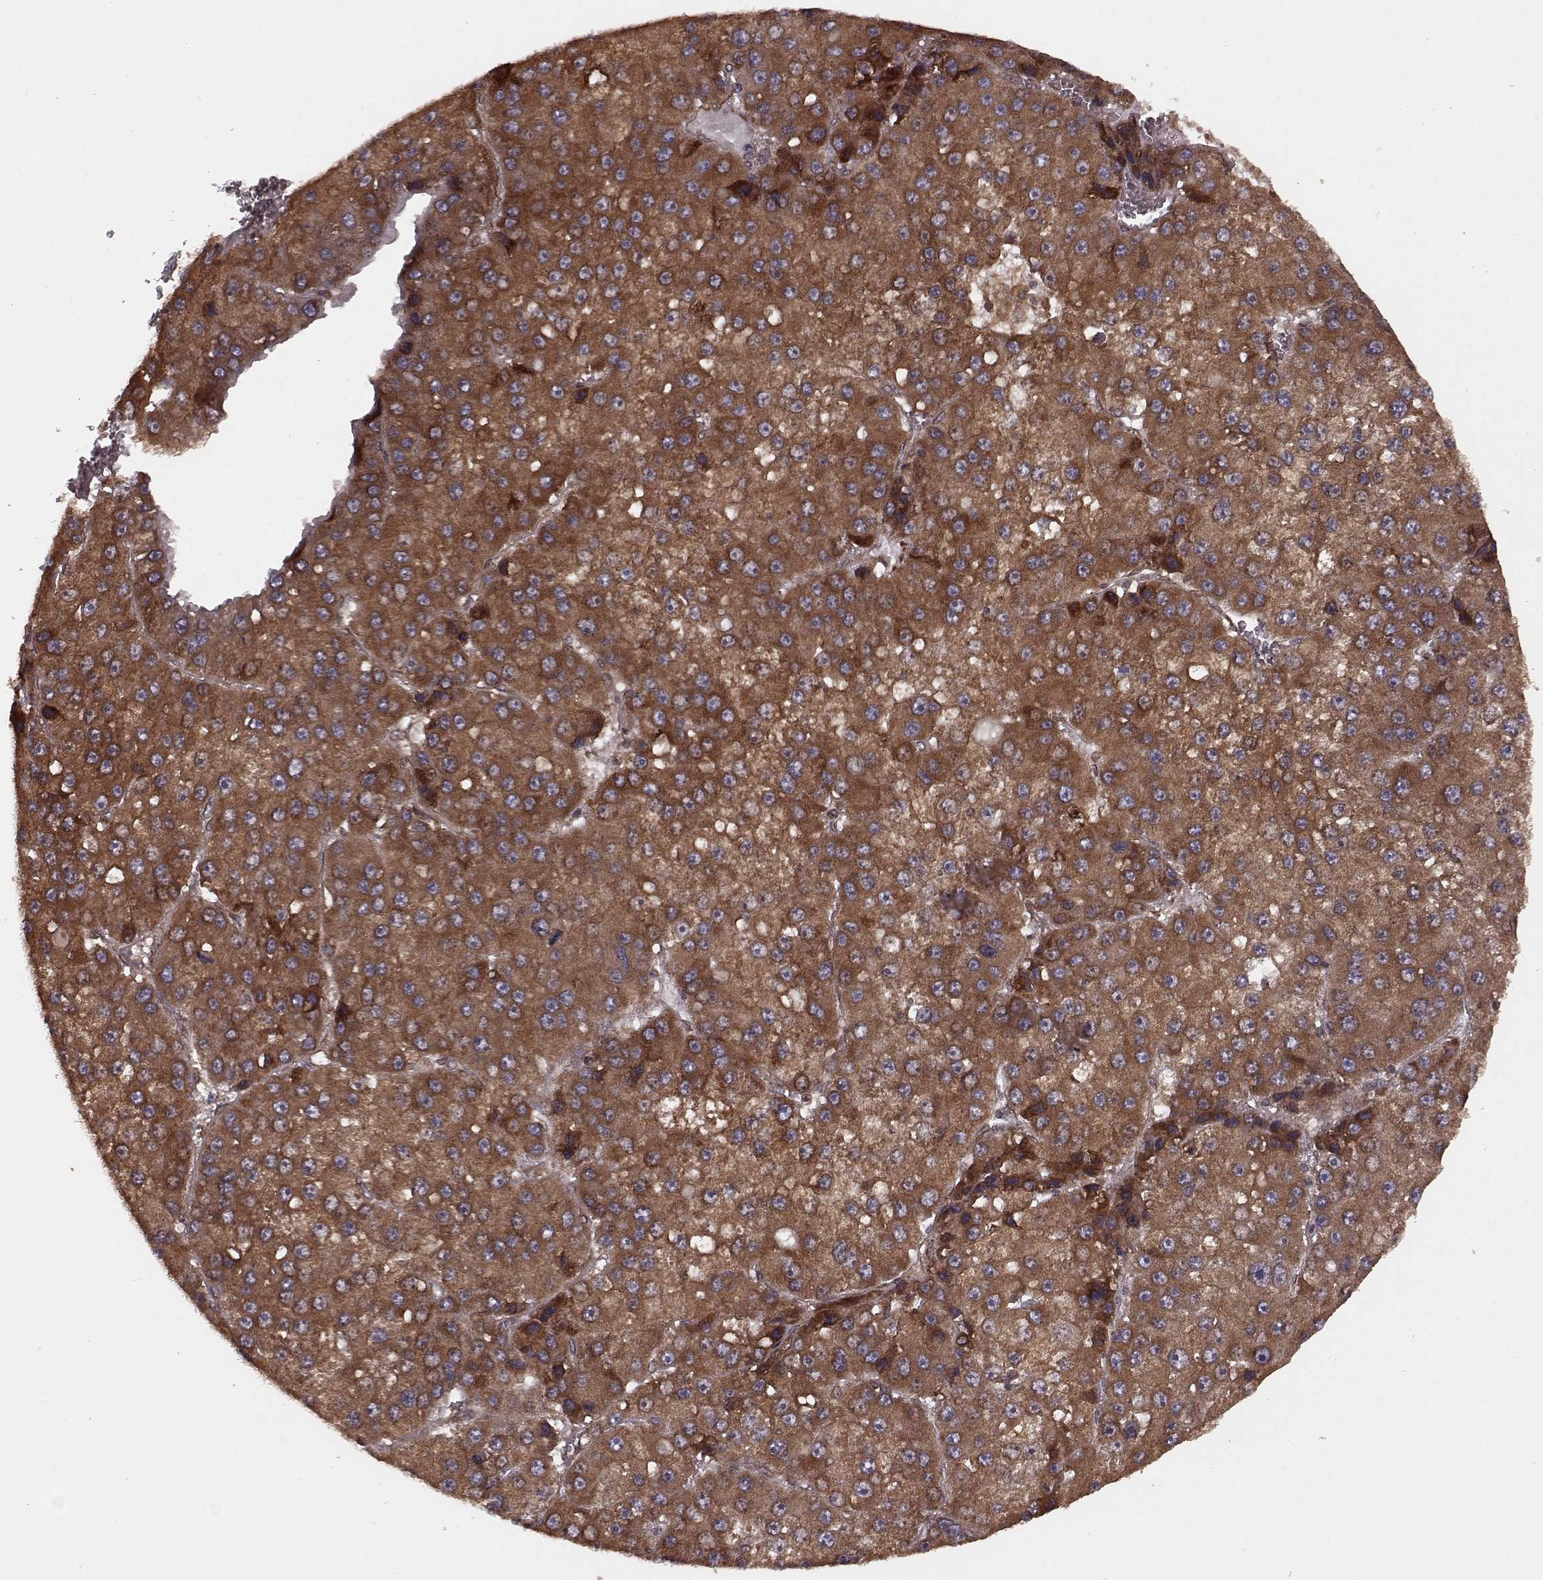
{"staining": {"intensity": "strong", "quantity": ">75%", "location": "cytoplasmic/membranous"}, "tissue": "liver cancer", "cell_type": "Tumor cells", "image_type": "cancer", "snomed": [{"axis": "morphology", "description": "Carcinoma, Hepatocellular, NOS"}, {"axis": "topography", "description": "Liver"}], "caption": "DAB (3,3'-diaminobenzidine) immunohistochemical staining of human liver cancer (hepatocellular carcinoma) exhibits strong cytoplasmic/membranous protein positivity in approximately >75% of tumor cells.", "gene": "AGPAT1", "patient": {"sex": "female", "age": 73}}